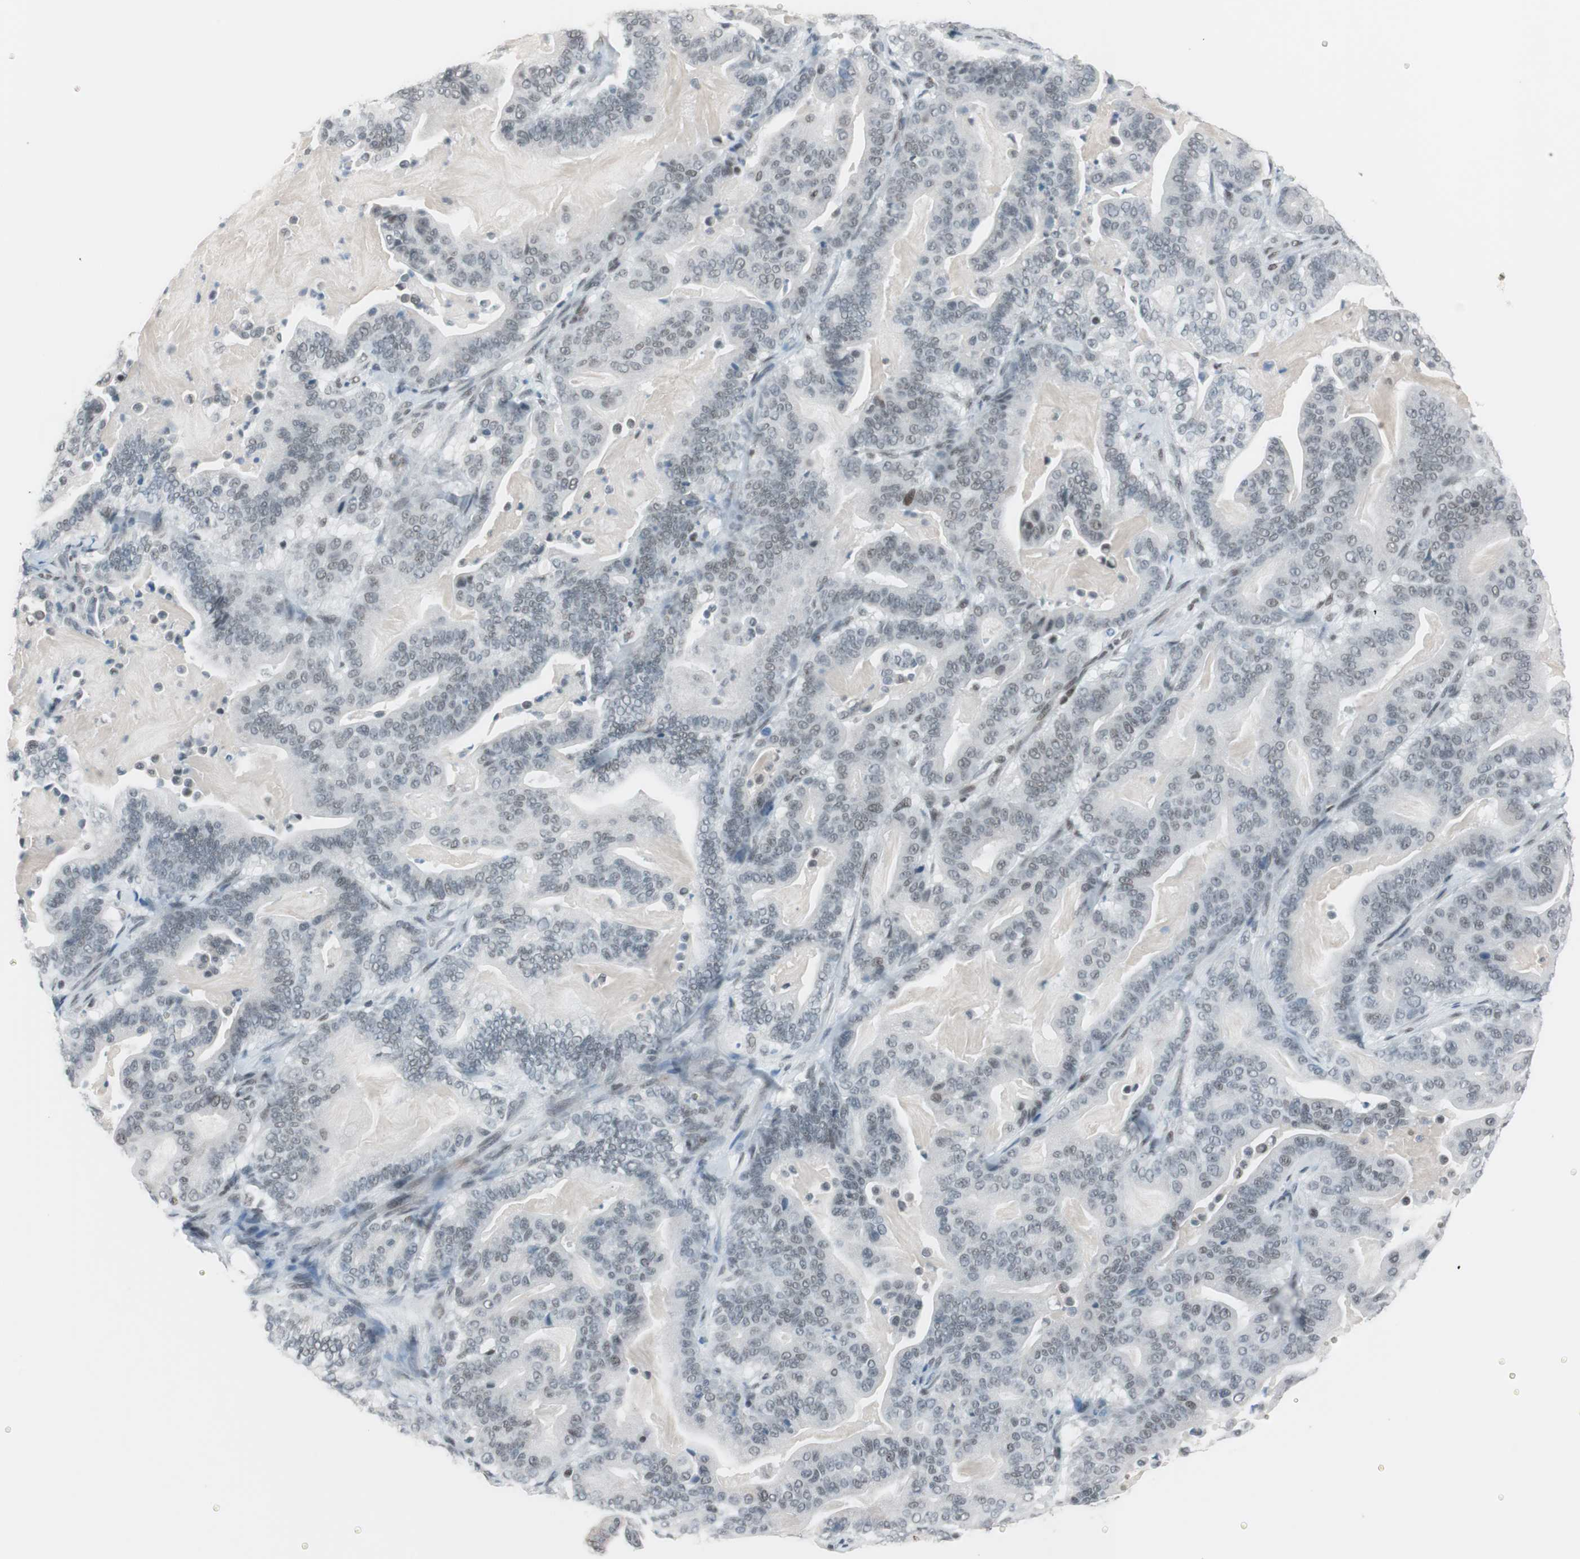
{"staining": {"intensity": "weak", "quantity": "25%-75%", "location": "nuclear"}, "tissue": "pancreatic cancer", "cell_type": "Tumor cells", "image_type": "cancer", "snomed": [{"axis": "morphology", "description": "Adenocarcinoma, NOS"}, {"axis": "topography", "description": "Pancreas"}], "caption": "Protein staining by immunohistochemistry demonstrates weak nuclear expression in approximately 25%-75% of tumor cells in pancreatic cancer.", "gene": "ARID1A", "patient": {"sex": "male", "age": 63}}